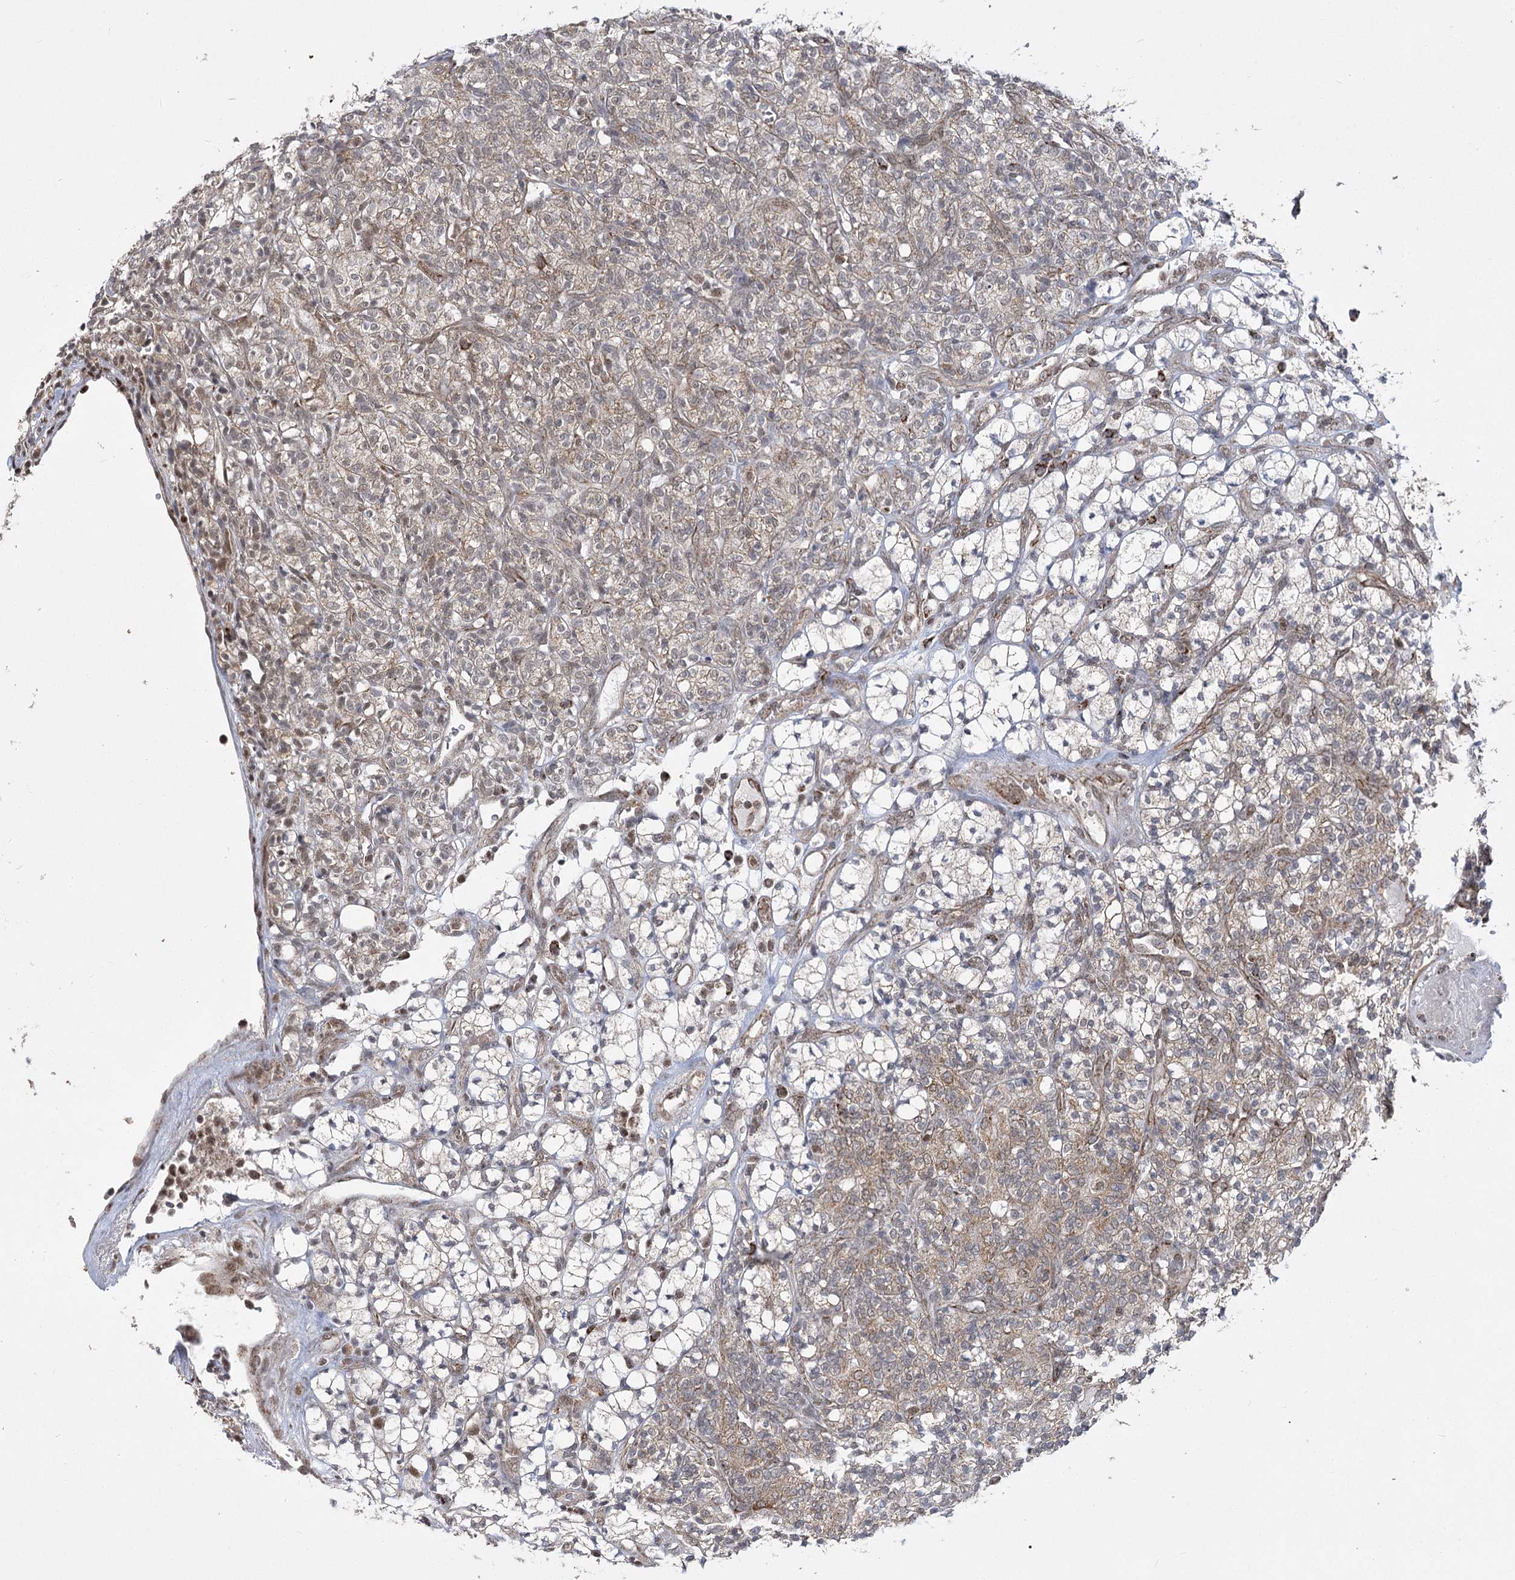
{"staining": {"intensity": "weak", "quantity": "25%-75%", "location": "cytoplasmic/membranous"}, "tissue": "renal cancer", "cell_type": "Tumor cells", "image_type": "cancer", "snomed": [{"axis": "morphology", "description": "Adenocarcinoma, NOS"}, {"axis": "topography", "description": "Kidney"}], "caption": "IHC micrograph of neoplastic tissue: renal cancer stained using IHC demonstrates low levels of weak protein expression localized specifically in the cytoplasmic/membranous of tumor cells, appearing as a cytoplasmic/membranous brown color.", "gene": "SLC4A1AP", "patient": {"sex": "male", "age": 77}}